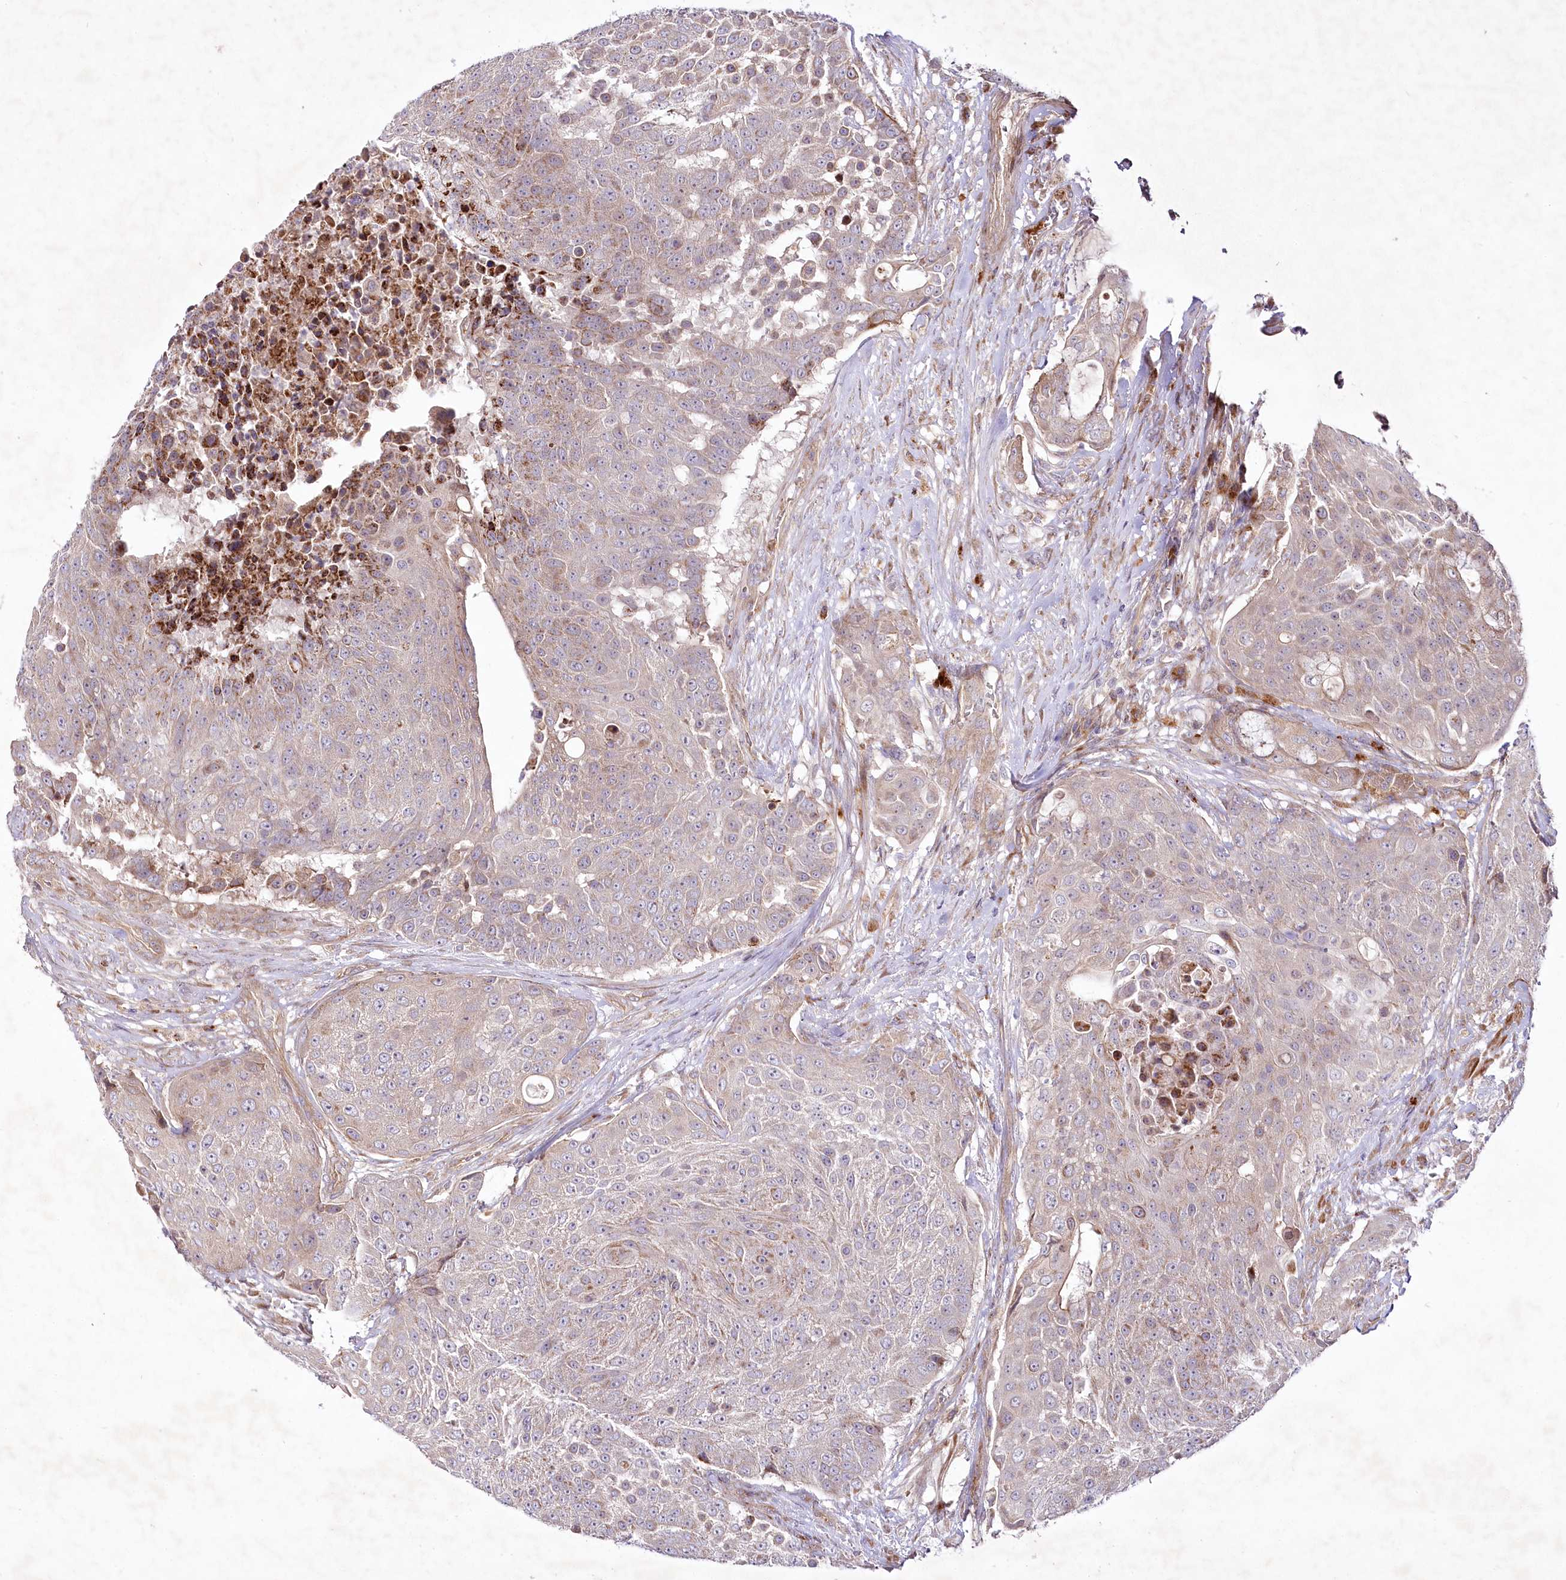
{"staining": {"intensity": "weak", "quantity": "<25%", "location": "cytoplasmic/membranous"}, "tissue": "urothelial cancer", "cell_type": "Tumor cells", "image_type": "cancer", "snomed": [{"axis": "morphology", "description": "Urothelial carcinoma, High grade"}, {"axis": "topography", "description": "Urinary bladder"}], "caption": "This image is of urothelial carcinoma (high-grade) stained with IHC to label a protein in brown with the nuclei are counter-stained blue. There is no expression in tumor cells.", "gene": "PSTK", "patient": {"sex": "female", "age": 63}}